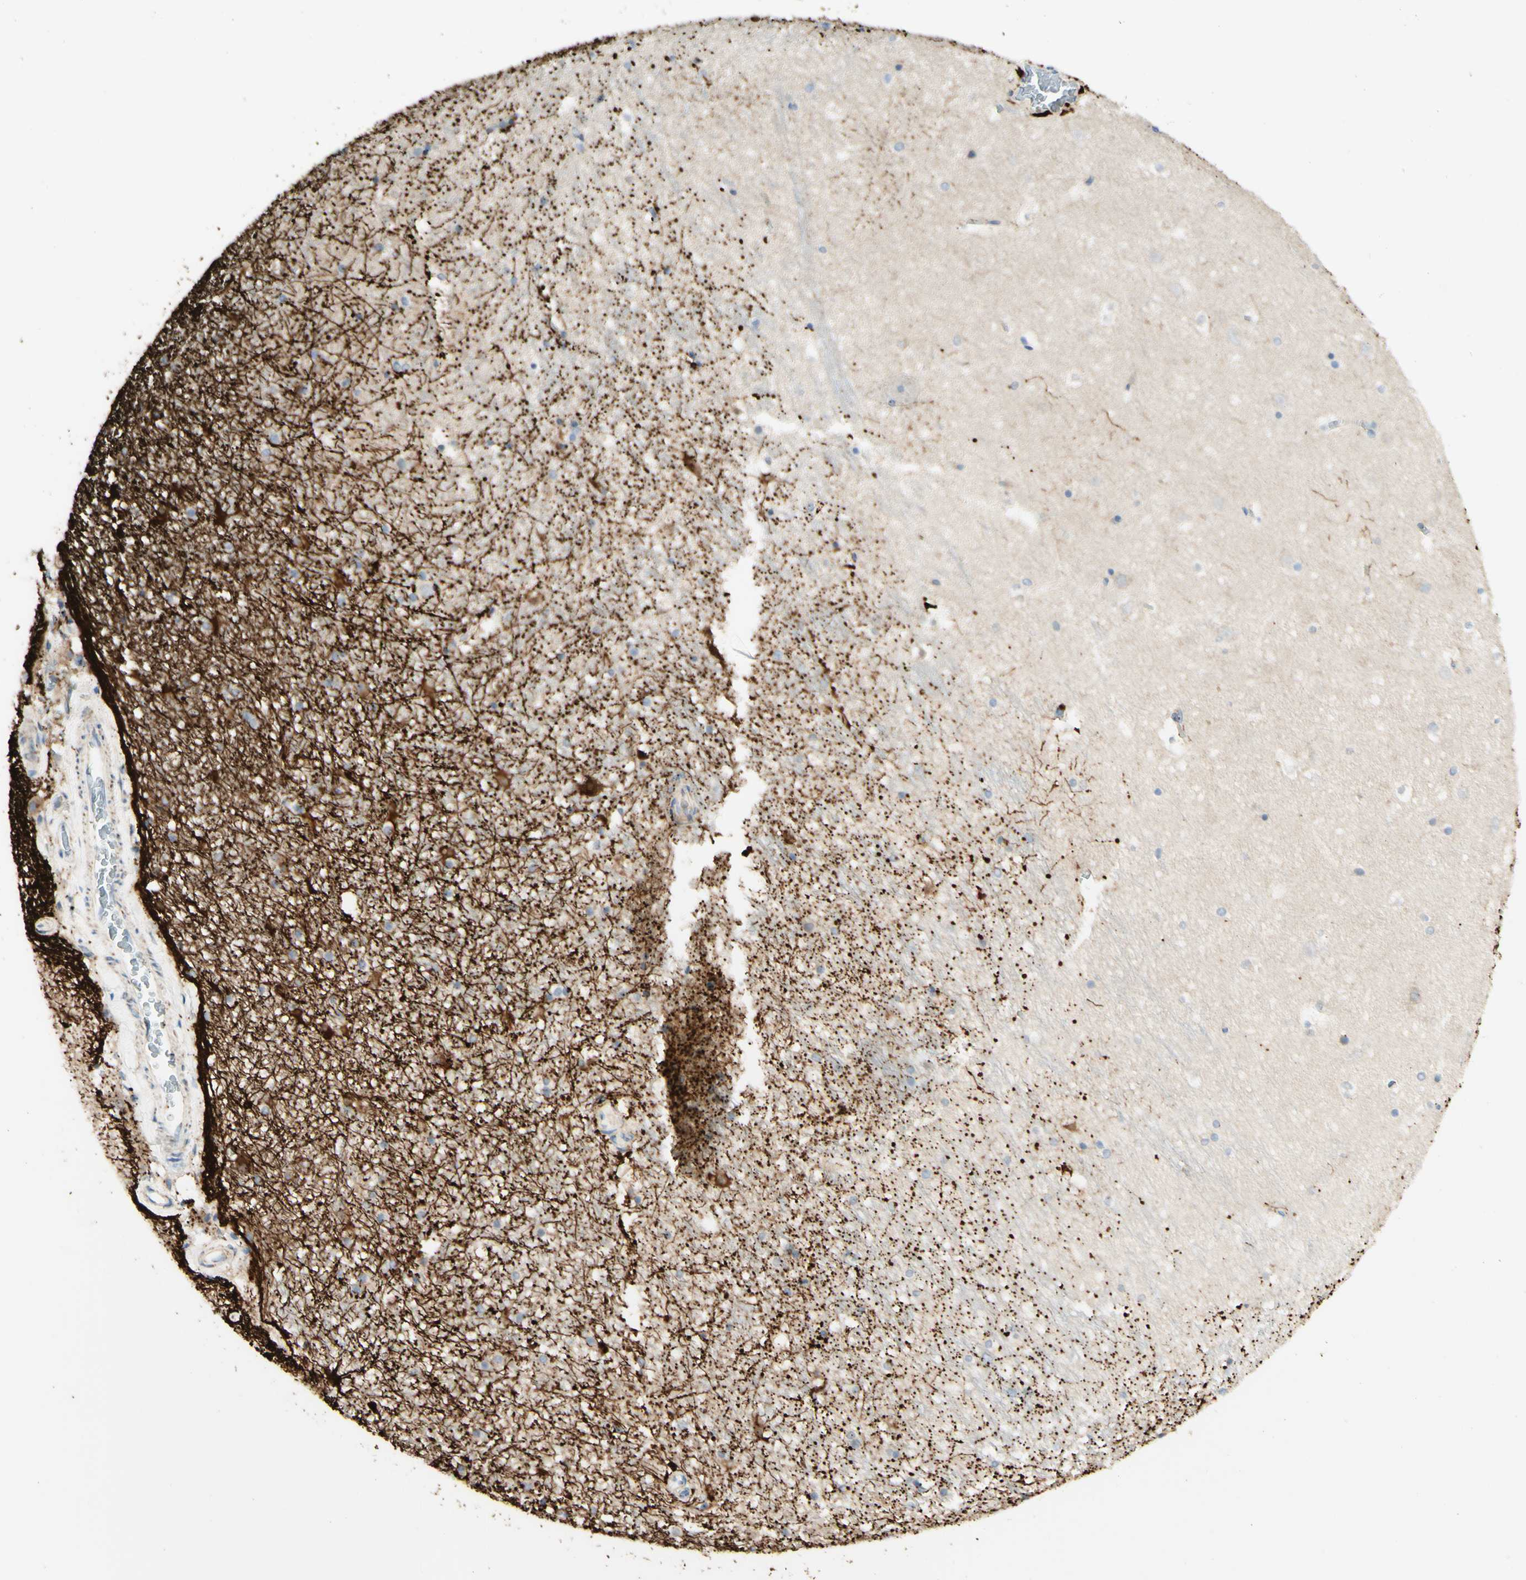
{"staining": {"intensity": "strong", "quantity": "<25%", "location": "cytoplasmic/membranous"}, "tissue": "hippocampus", "cell_type": "Glial cells", "image_type": "normal", "snomed": [{"axis": "morphology", "description": "Normal tissue, NOS"}, {"axis": "topography", "description": "Hippocampus"}], "caption": "This histopathology image exhibits IHC staining of benign human hippocampus, with medium strong cytoplasmic/membranous expression in about <25% of glial cells.", "gene": "ARMC10", "patient": {"sex": "male", "age": 45}}